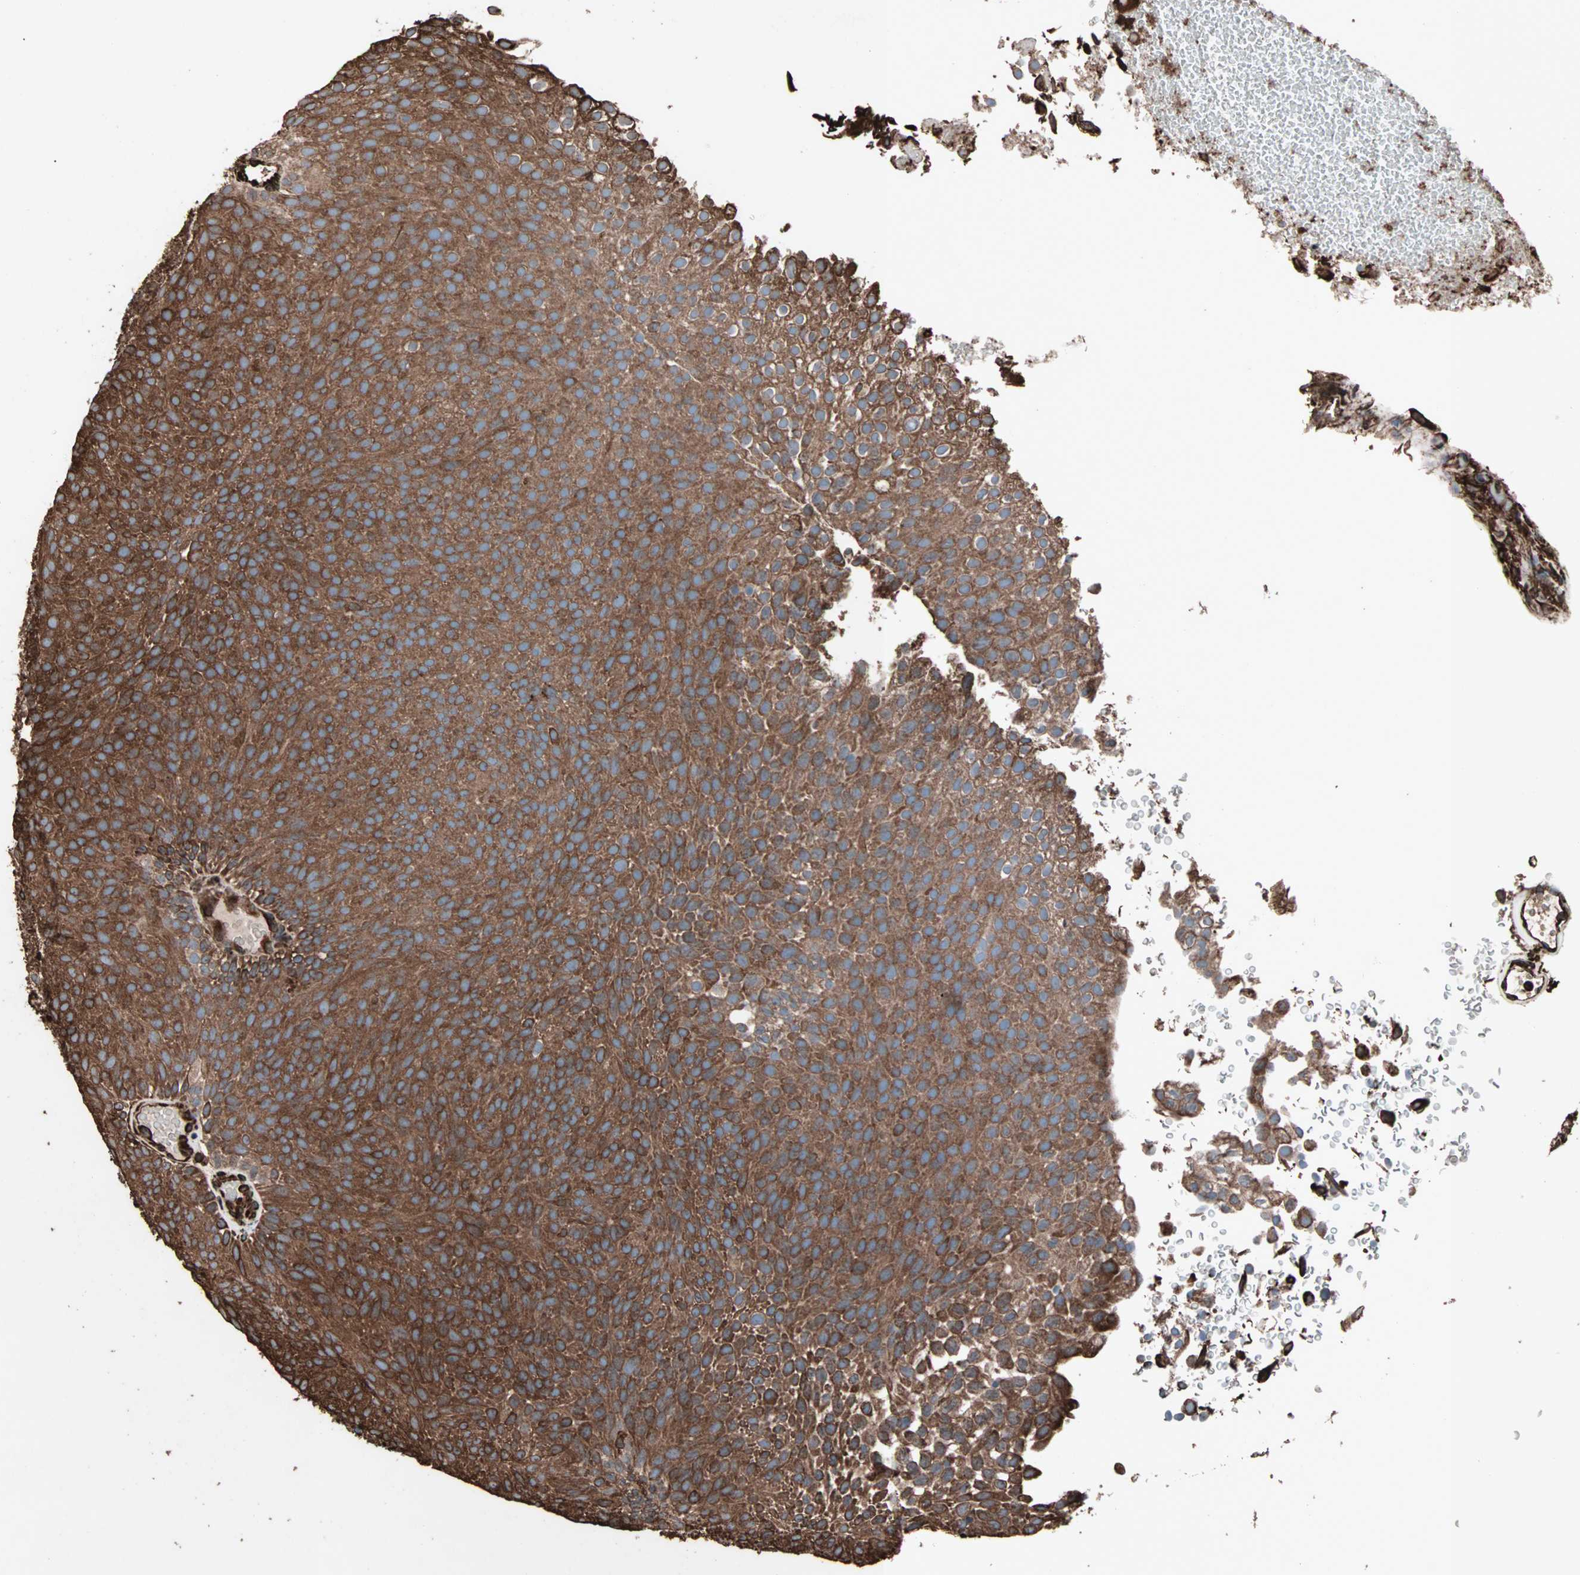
{"staining": {"intensity": "strong", "quantity": ">75%", "location": "cytoplasmic/membranous"}, "tissue": "urothelial cancer", "cell_type": "Tumor cells", "image_type": "cancer", "snomed": [{"axis": "morphology", "description": "Urothelial carcinoma, Low grade"}, {"axis": "topography", "description": "Urinary bladder"}], "caption": "Immunohistochemistry histopathology image of human urothelial carcinoma (low-grade) stained for a protein (brown), which reveals high levels of strong cytoplasmic/membranous expression in about >75% of tumor cells.", "gene": "HSP90B1", "patient": {"sex": "male", "age": 78}}